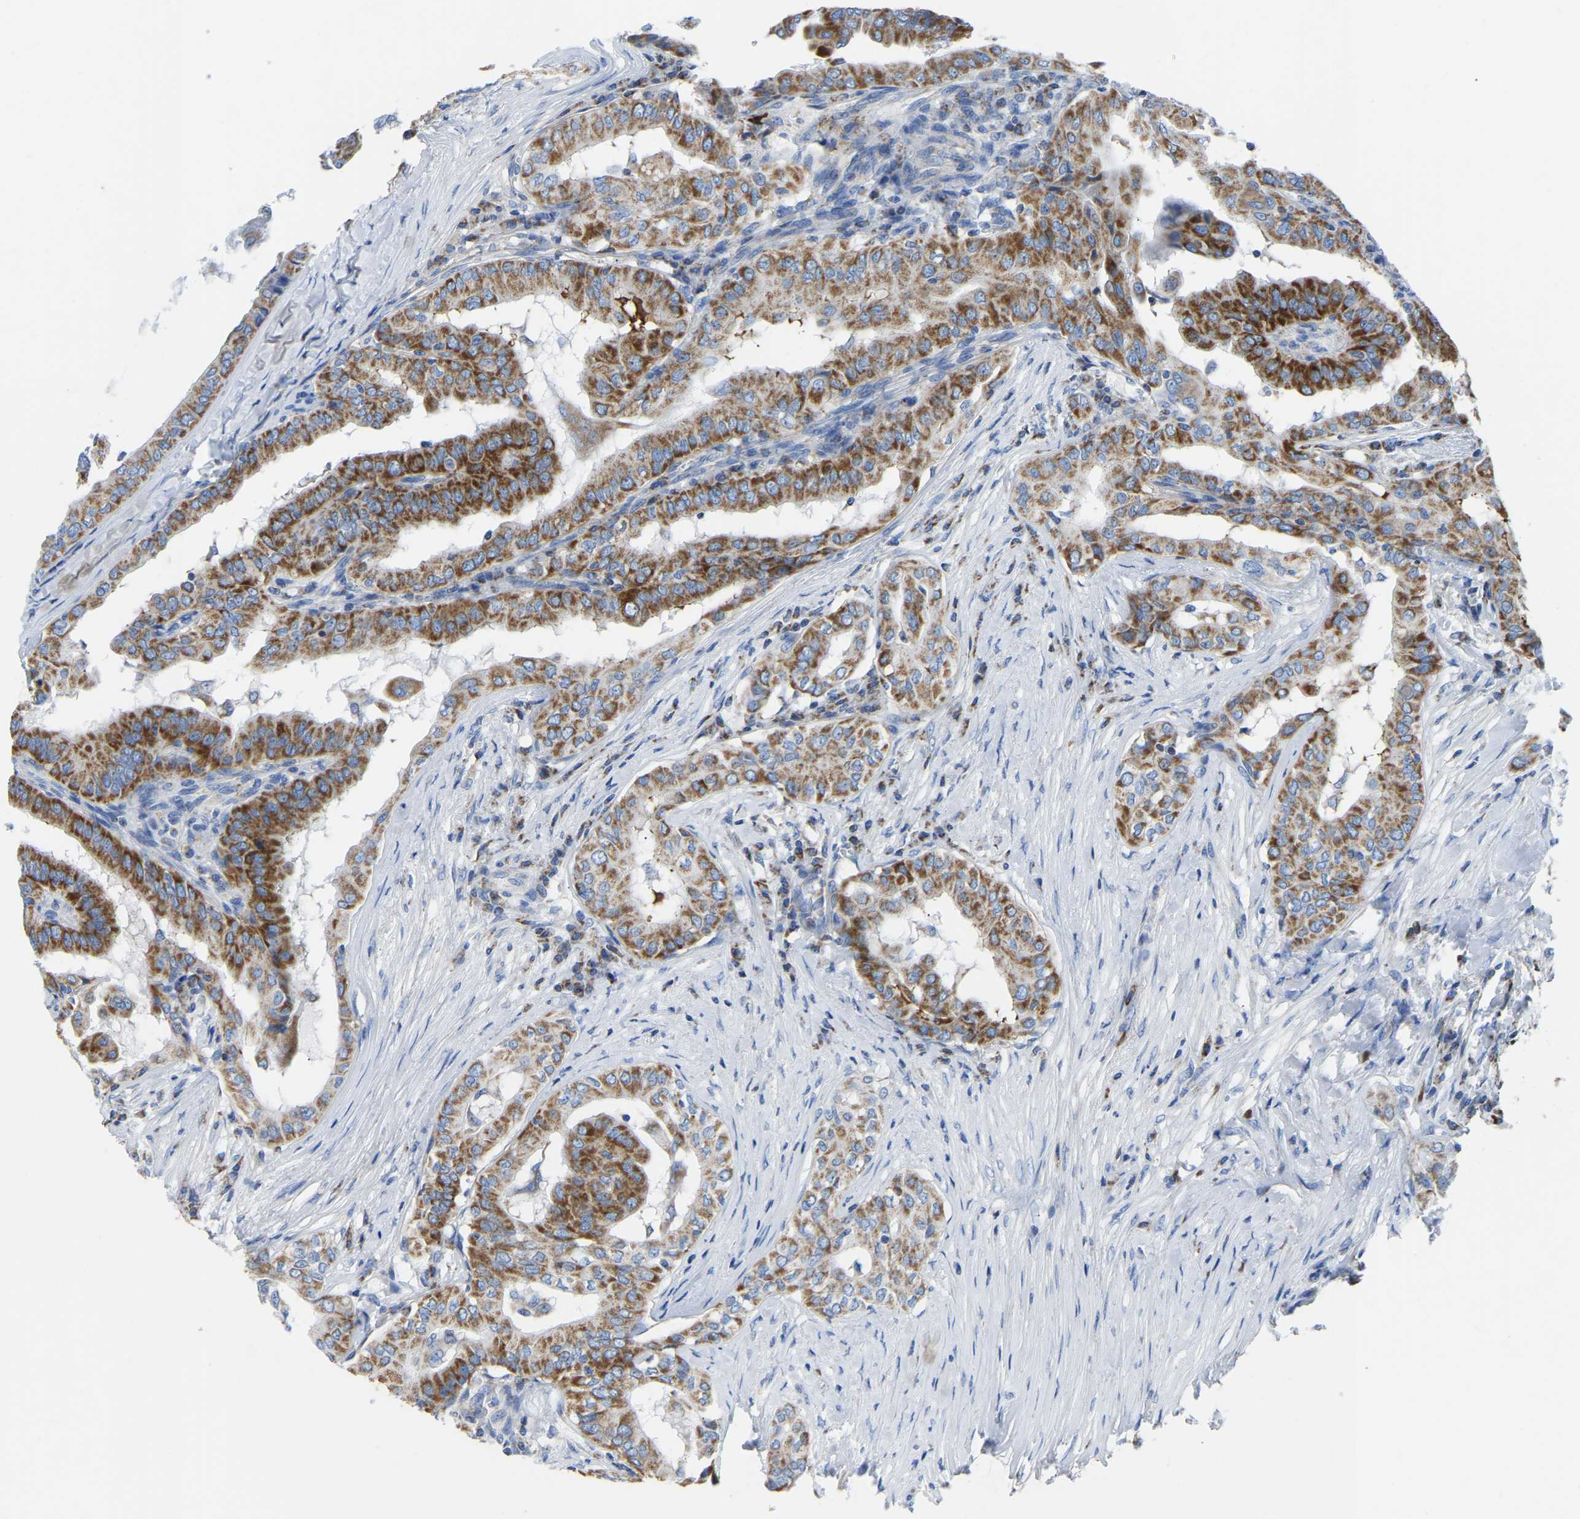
{"staining": {"intensity": "strong", "quantity": ">75%", "location": "cytoplasmic/membranous"}, "tissue": "thyroid cancer", "cell_type": "Tumor cells", "image_type": "cancer", "snomed": [{"axis": "morphology", "description": "Papillary adenocarcinoma, NOS"}, {"axis": "topography", "description": "Thyroid gland"}], "caption": "Thyroid papillary adenocarcinoma stained for a protein (brown) shows strong cytoplasmic/membranous positive expression in about >75% of tumor cells.", "gene": "ETFA", "patient": {"sex": "male", "age": 33}}